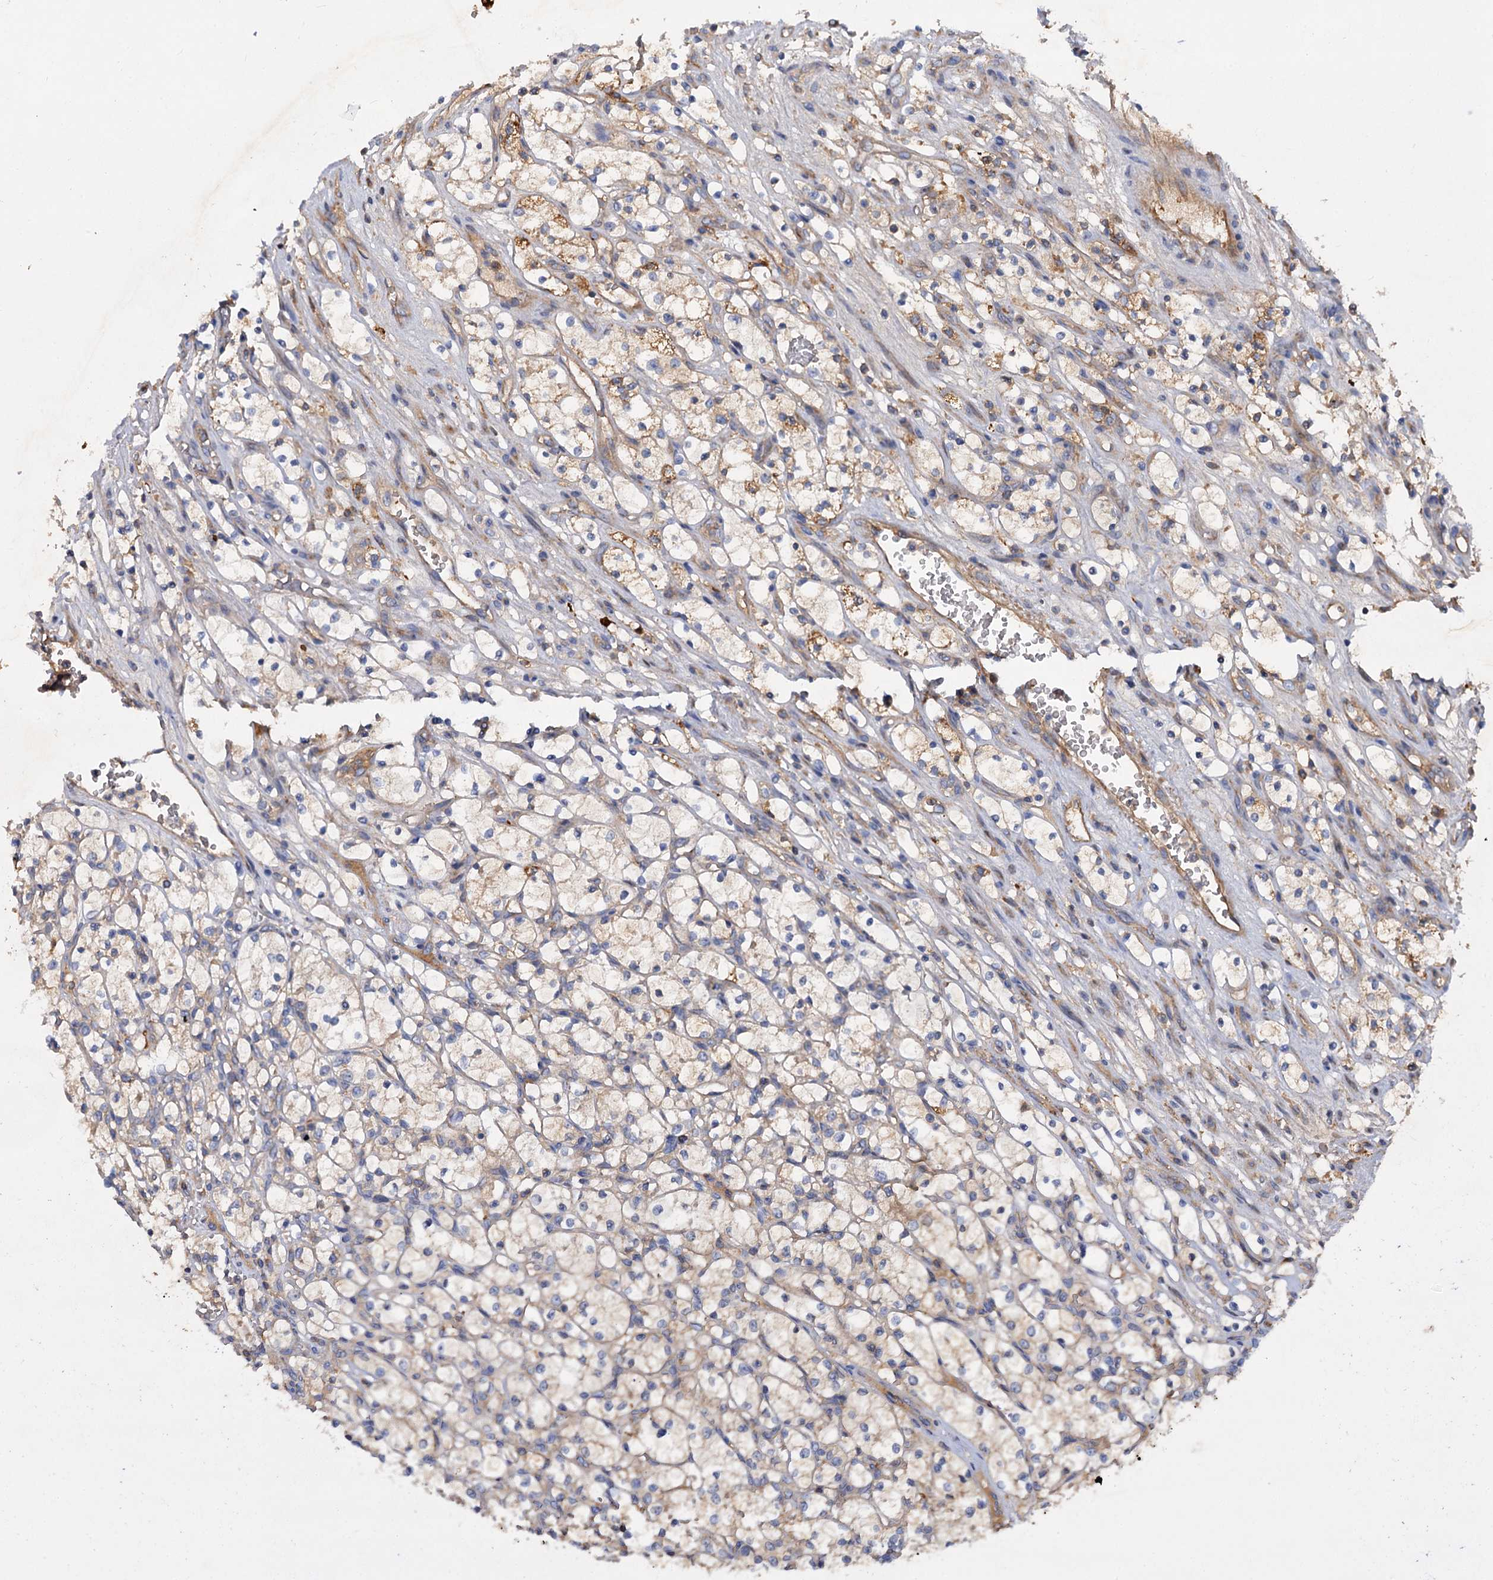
{"staining": {"intensity": "weak", "quantity": "25%-75%", "location": "cytoplasmic/membranous"}, "tissue": "renal cancer", "cell_type": "Tumor cells", "image_type": "cancer", "snomed": [{"axis": "morphology", "description": "Adenocarcinoma, NOS"}, {"axis": "topography", "description": "Kidney"}], "caption": "Human renal adenocarcinoma stained for a protein (brown) displays weak cytoplasmic/membranous positive positivity in approximately 25%-75% of tumor cells.", "gene": "ALKBH7", "patient": {"sex": "female", "age": 69}}